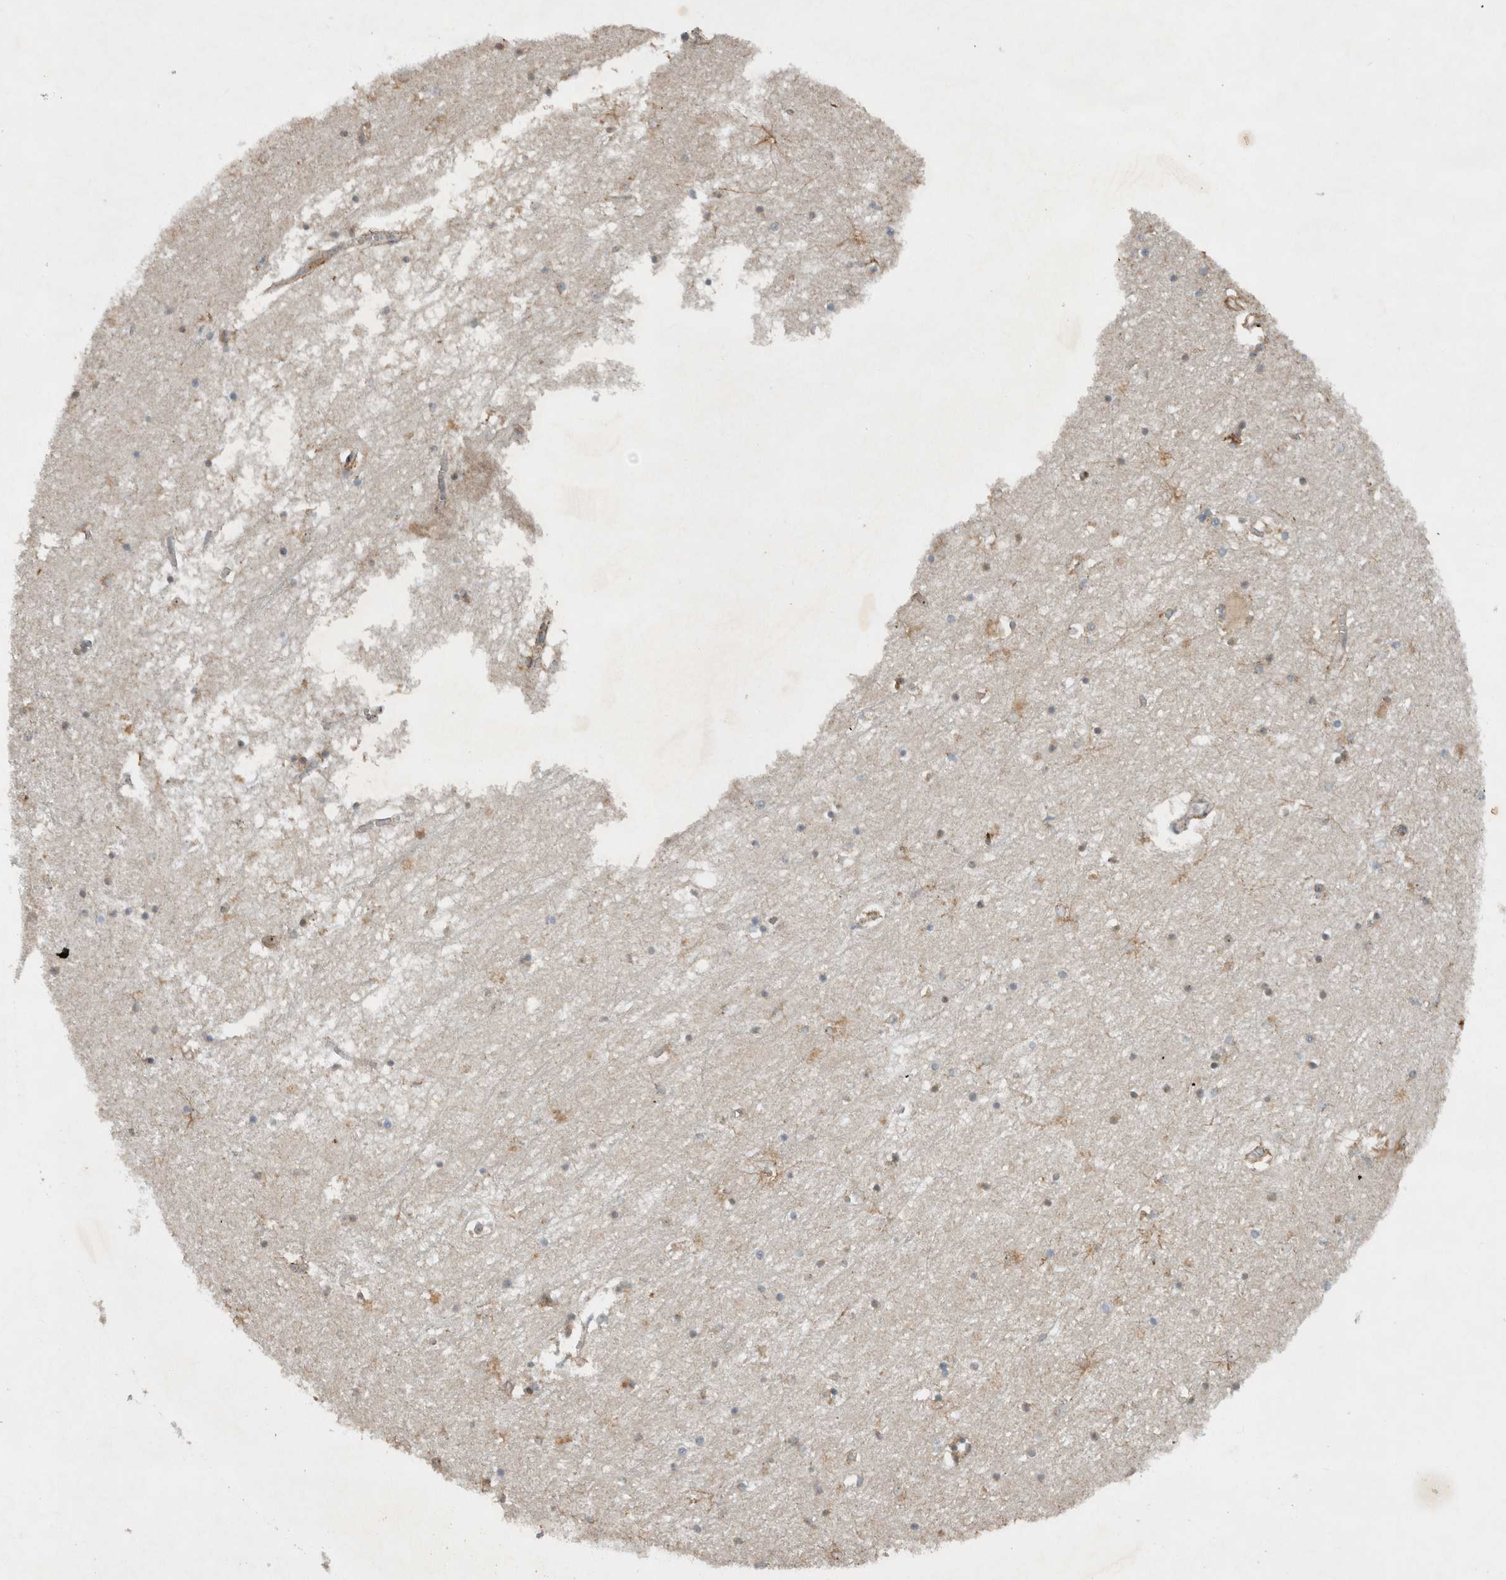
{"staining": {"intensity": "moderate", "quantity": "<25%", "location": "cytoplasmic/membranous"}, "tissue": "hippocampus", "cell_type": "Glial cells", "image_type": "normal", "snomed": [{"axis": "morphology", "description": "Normal tissue, NOS"}, {"axis": "topography", "description": "Hippocampus"}], "caption": "Protein expression analysis of unremarkable human hippocampus reveals moderate cytoplasmic/membranous staining in about <25% of glial cells.", "gene": "GPR137B", "patient": {"sex": "male", "age": 70}}